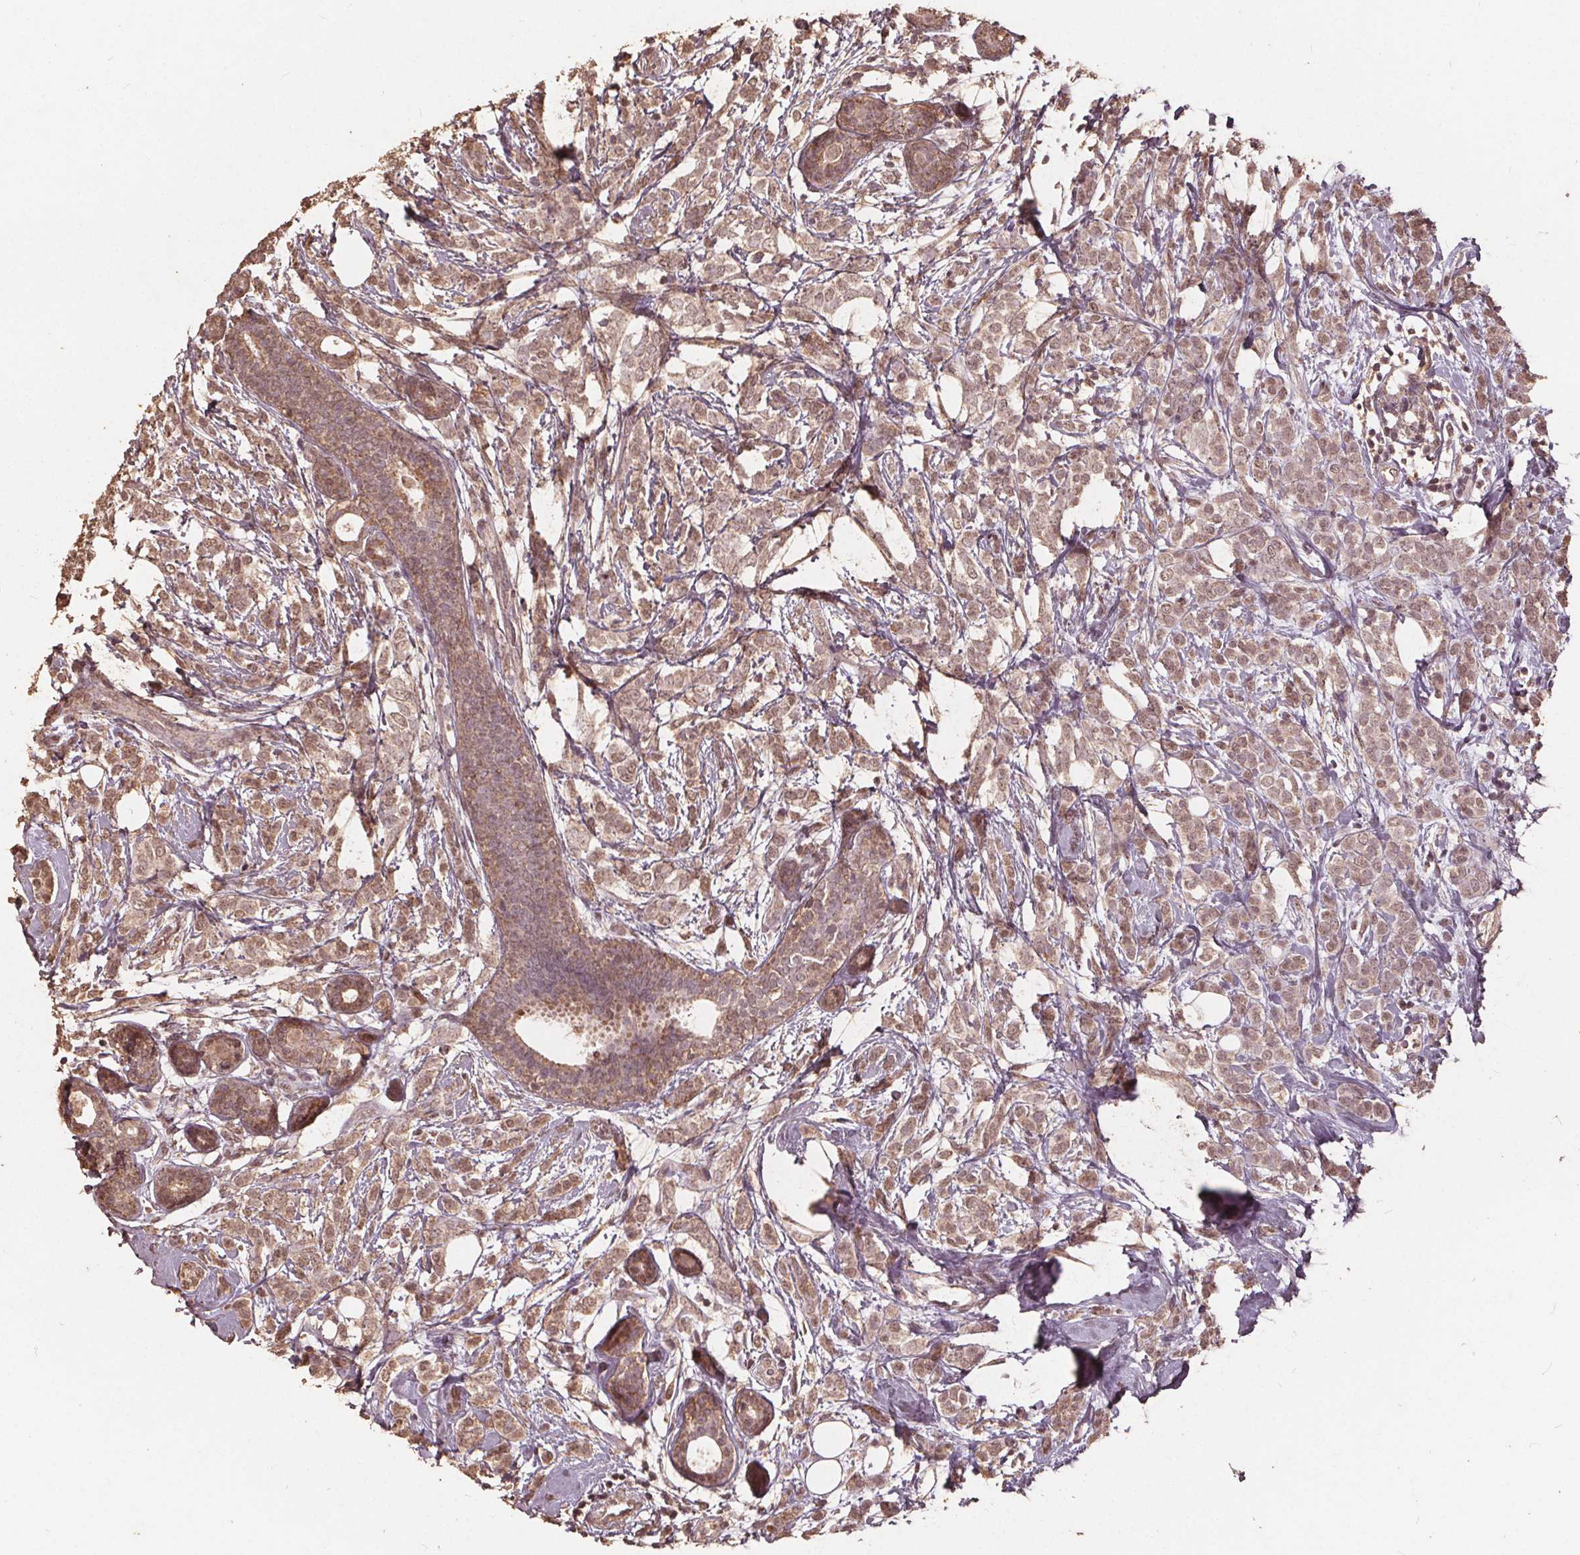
{"staining": {"intensity": "weak", "quantity": ">75%", "location": "cytoplasmic/membranous,nuclear"}, "tissue": "breast cancer", "cell_type": "Tumor cells", "image_type": "cancer", "snomed": [{"axis": "morphology", "description": "Lobular carcinoma"}, {"axis": "topography", "description": "Breast"}], "caption": "Breast cancer (lobular carcinoma) tissue exhibits weak cytoplasmic/membranous and nuclear expression in about >75% of tumor cells, visualized by immunohistochemistry. Using DAB (3,3'-diaminobenzidine) (brown) and hematoxylin (blue) stains, captured at high magnification using brightfield microscopy.", "gene": "DSG3", "patient": {"sex": "female", "age": 49}}